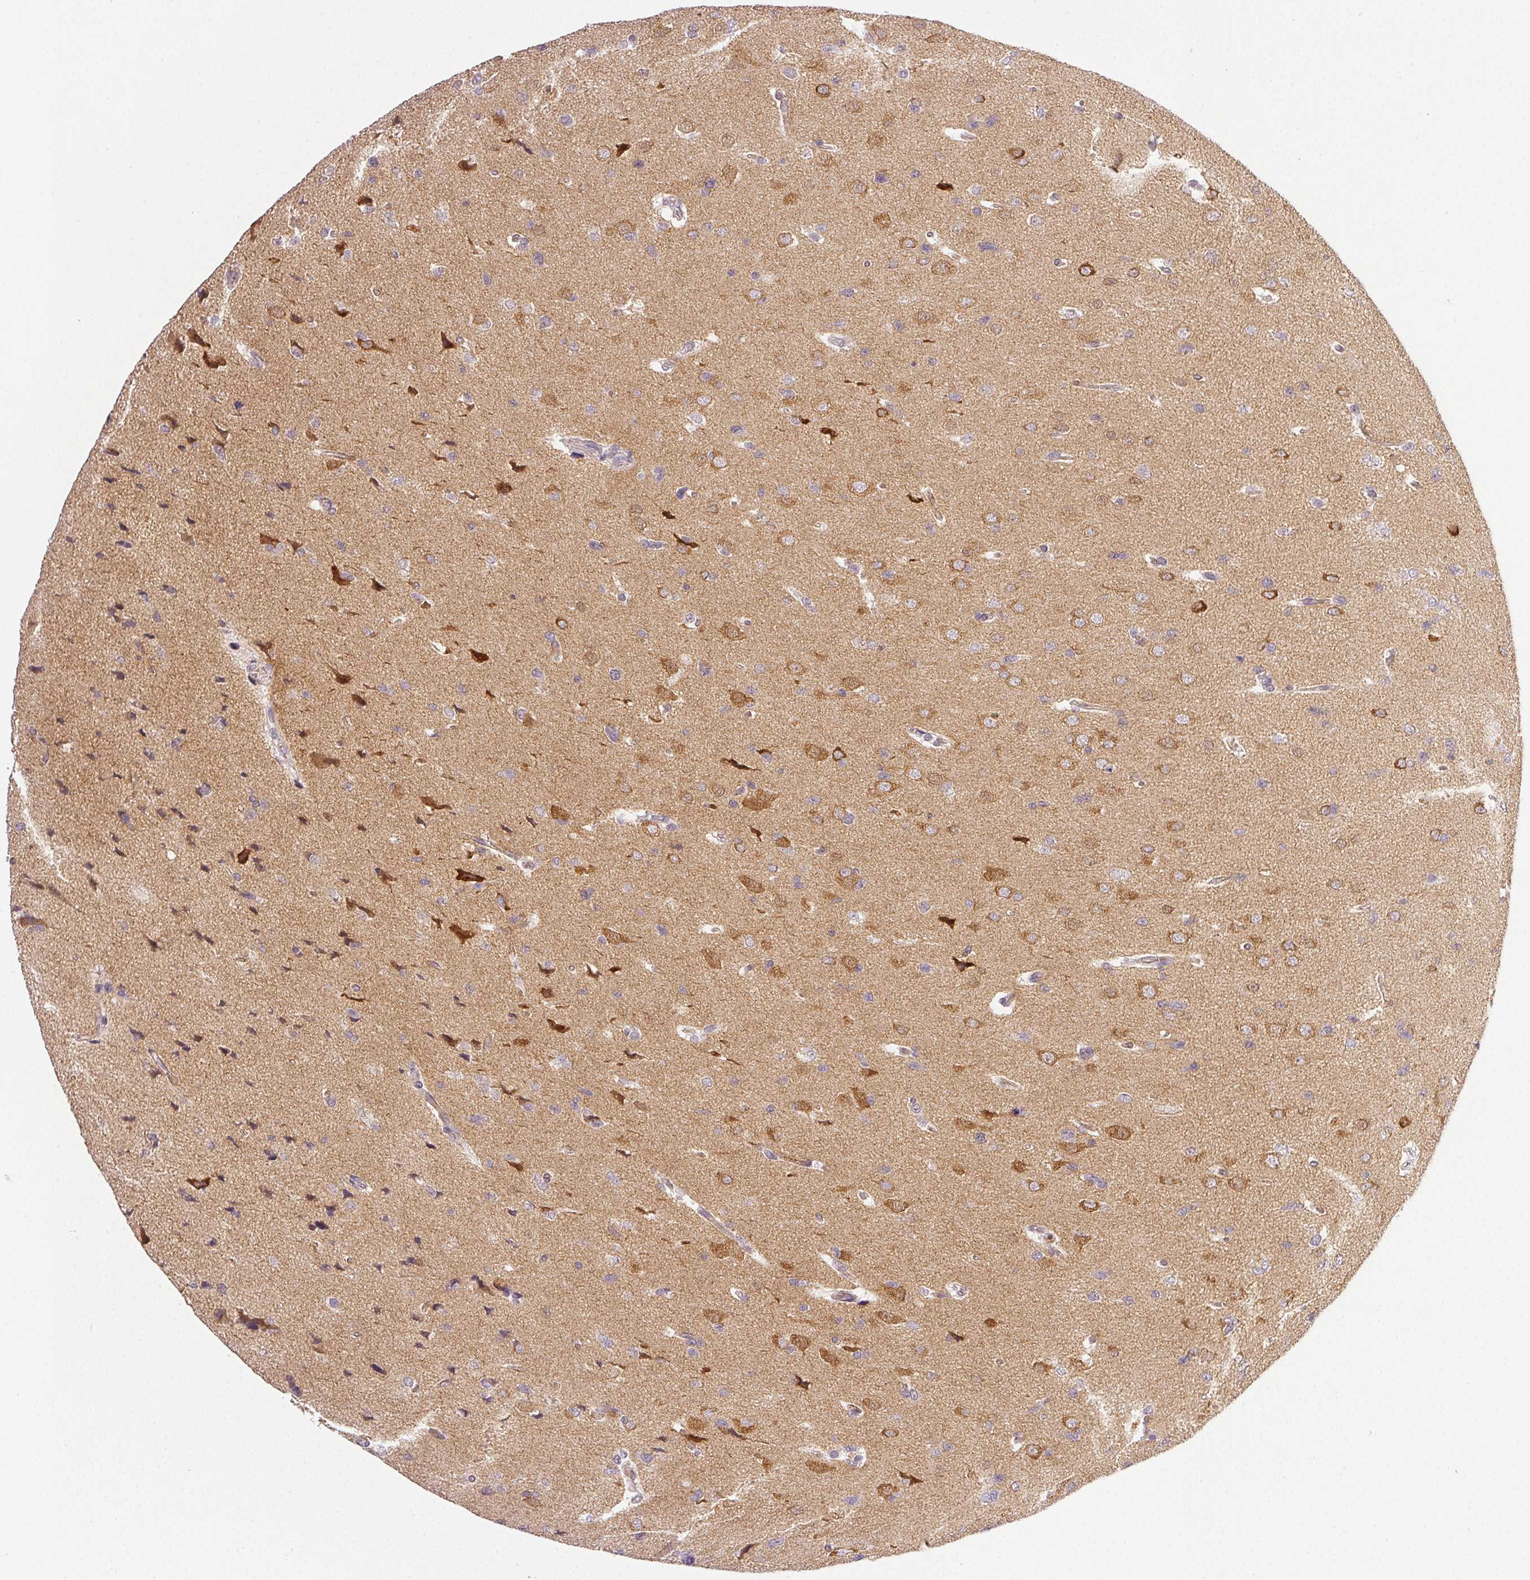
{"staining": {"intensity": "negative", "quantity": "none", "location": "none"}, "tissue": "glioma", "cell_type": "Tumor cells", "image_type": "cancer", "snomed": [{"axis": "morphology", "description": "Glioma, malignant, Low grade"}, {"axis": "topography", "description": "Brain"}], "caption": "Protein analysis of malignant glioma (low-grade) reveals no significant positivity in tumor cells. (DAB IHC, high magnification).", "gene": "PLCB1", "patient": {"sex": "female", "age": 55}}